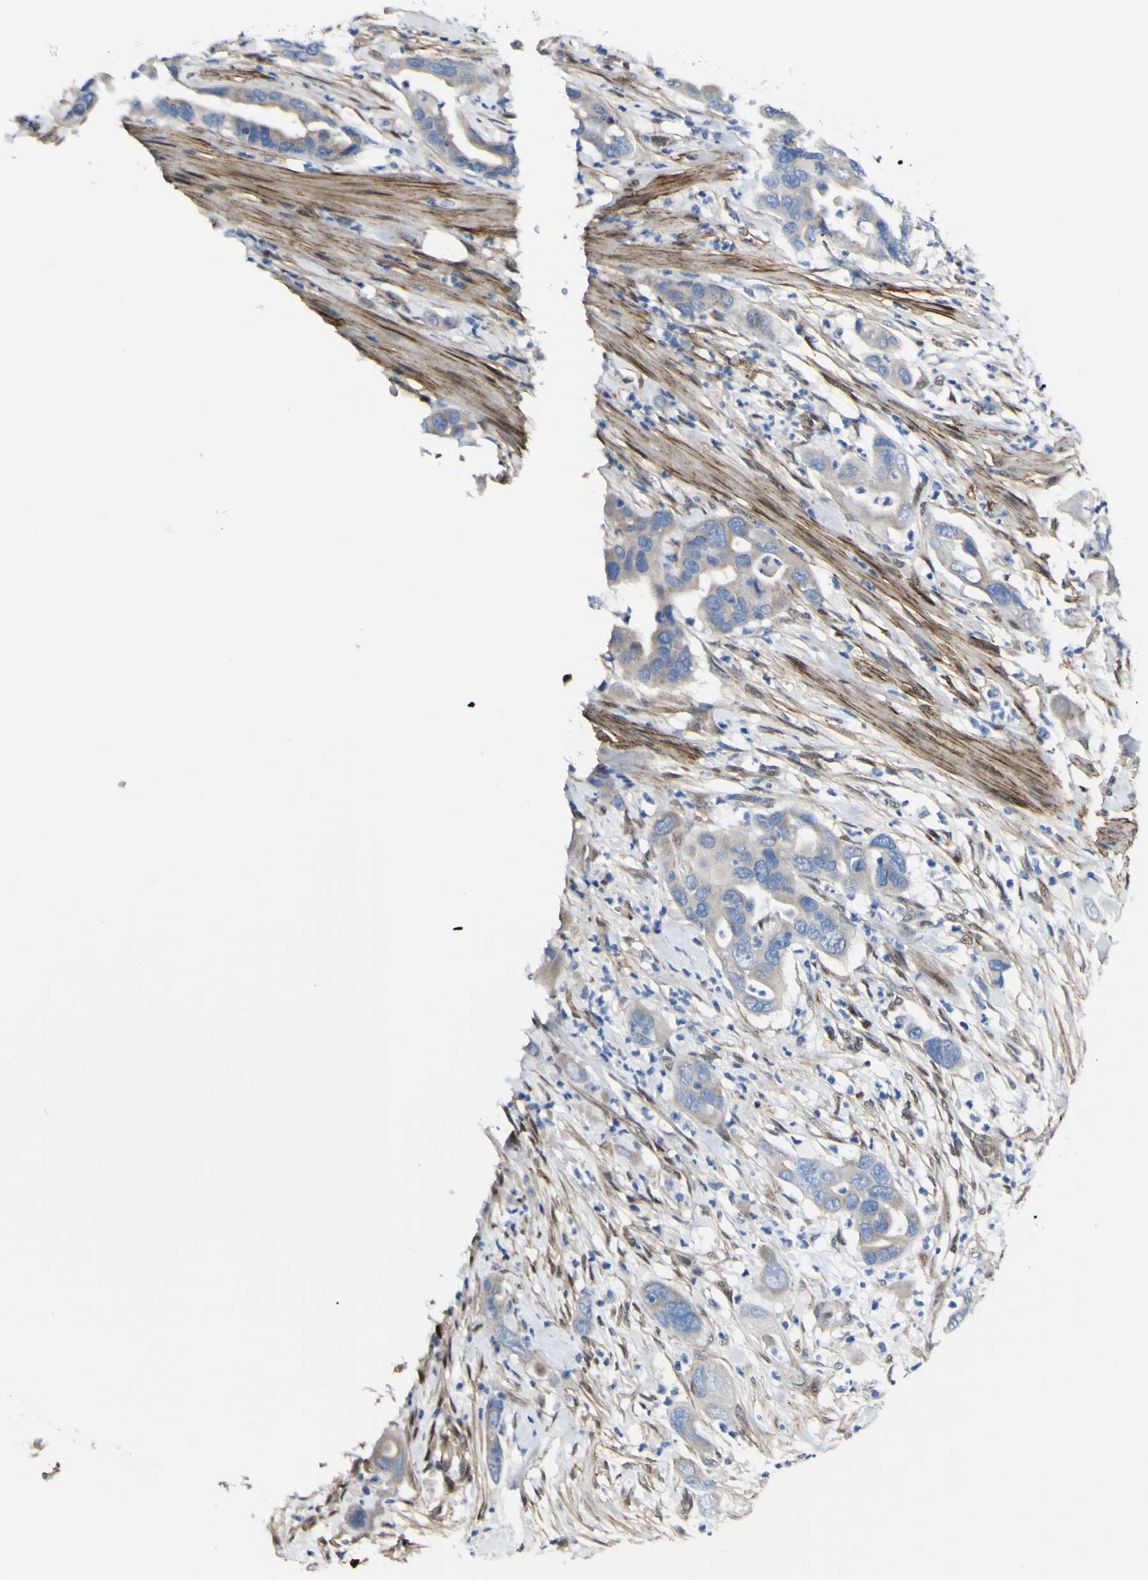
{"staining": {"intensity": "moderate", "quantity": "25%-75%", "location": "cytoplasmic/membranous"}, "tissue": "pancreatic cancer", "cell_type": "Tumor cells", "image_type": "cancer", "snomed": [{"axis": "morphology", "description": "Adenocarcinoma, NOS"}, {"axis": "topography", "description": "Pancreas"}], "caption": "A brown stain shows moderate cytoplasmic/membranous staining of a protein in pancreatic cancer tumor cells. Nuclei are stained in blue.", "gene": "LRRN1", "patient": {"sex": "female", "age": 71}}